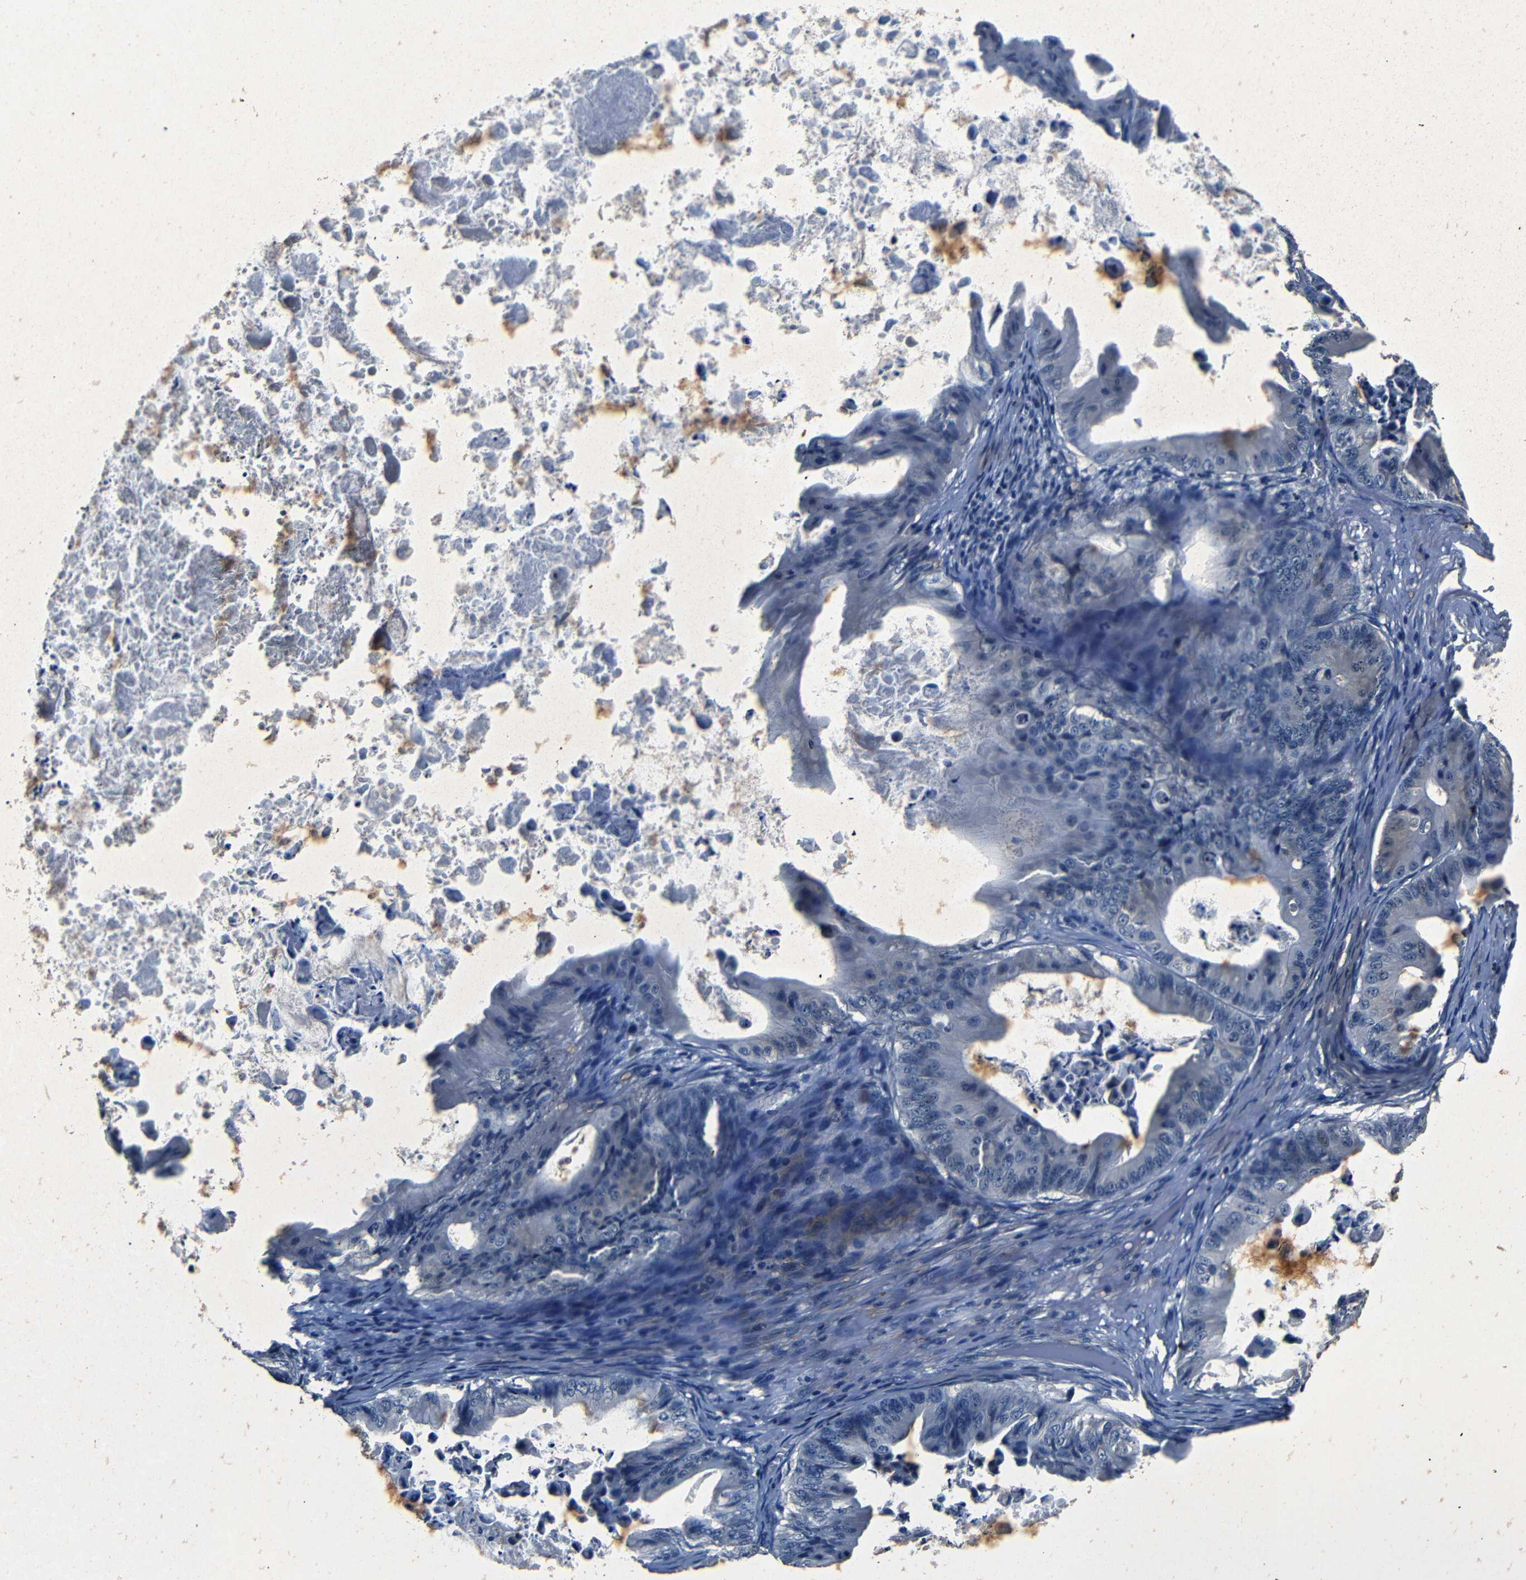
{"staining": {"intensity": "negative", "quantity": "none", "location": "none"}, "tissue": "ovarian cancer", "cell_type": "Tumor cells", "image_type": "cancer", "snomed": [{"axis": "morphology", "description": "Cystadenocarcinoma, mucinous, NOS"}, {"axis": "topography", "description": "Ovary"}], "caption": "The photomicrograph exhibits no staining of tumor cells in ovarian cancer. The staining is performed using DAB (3,3'-diaminobenzidine) brown chromogen with nuclei counter-stained in using hematoxylin.", "gene": "NCMAP", "patient": {"sex": "female", "age": 37}}